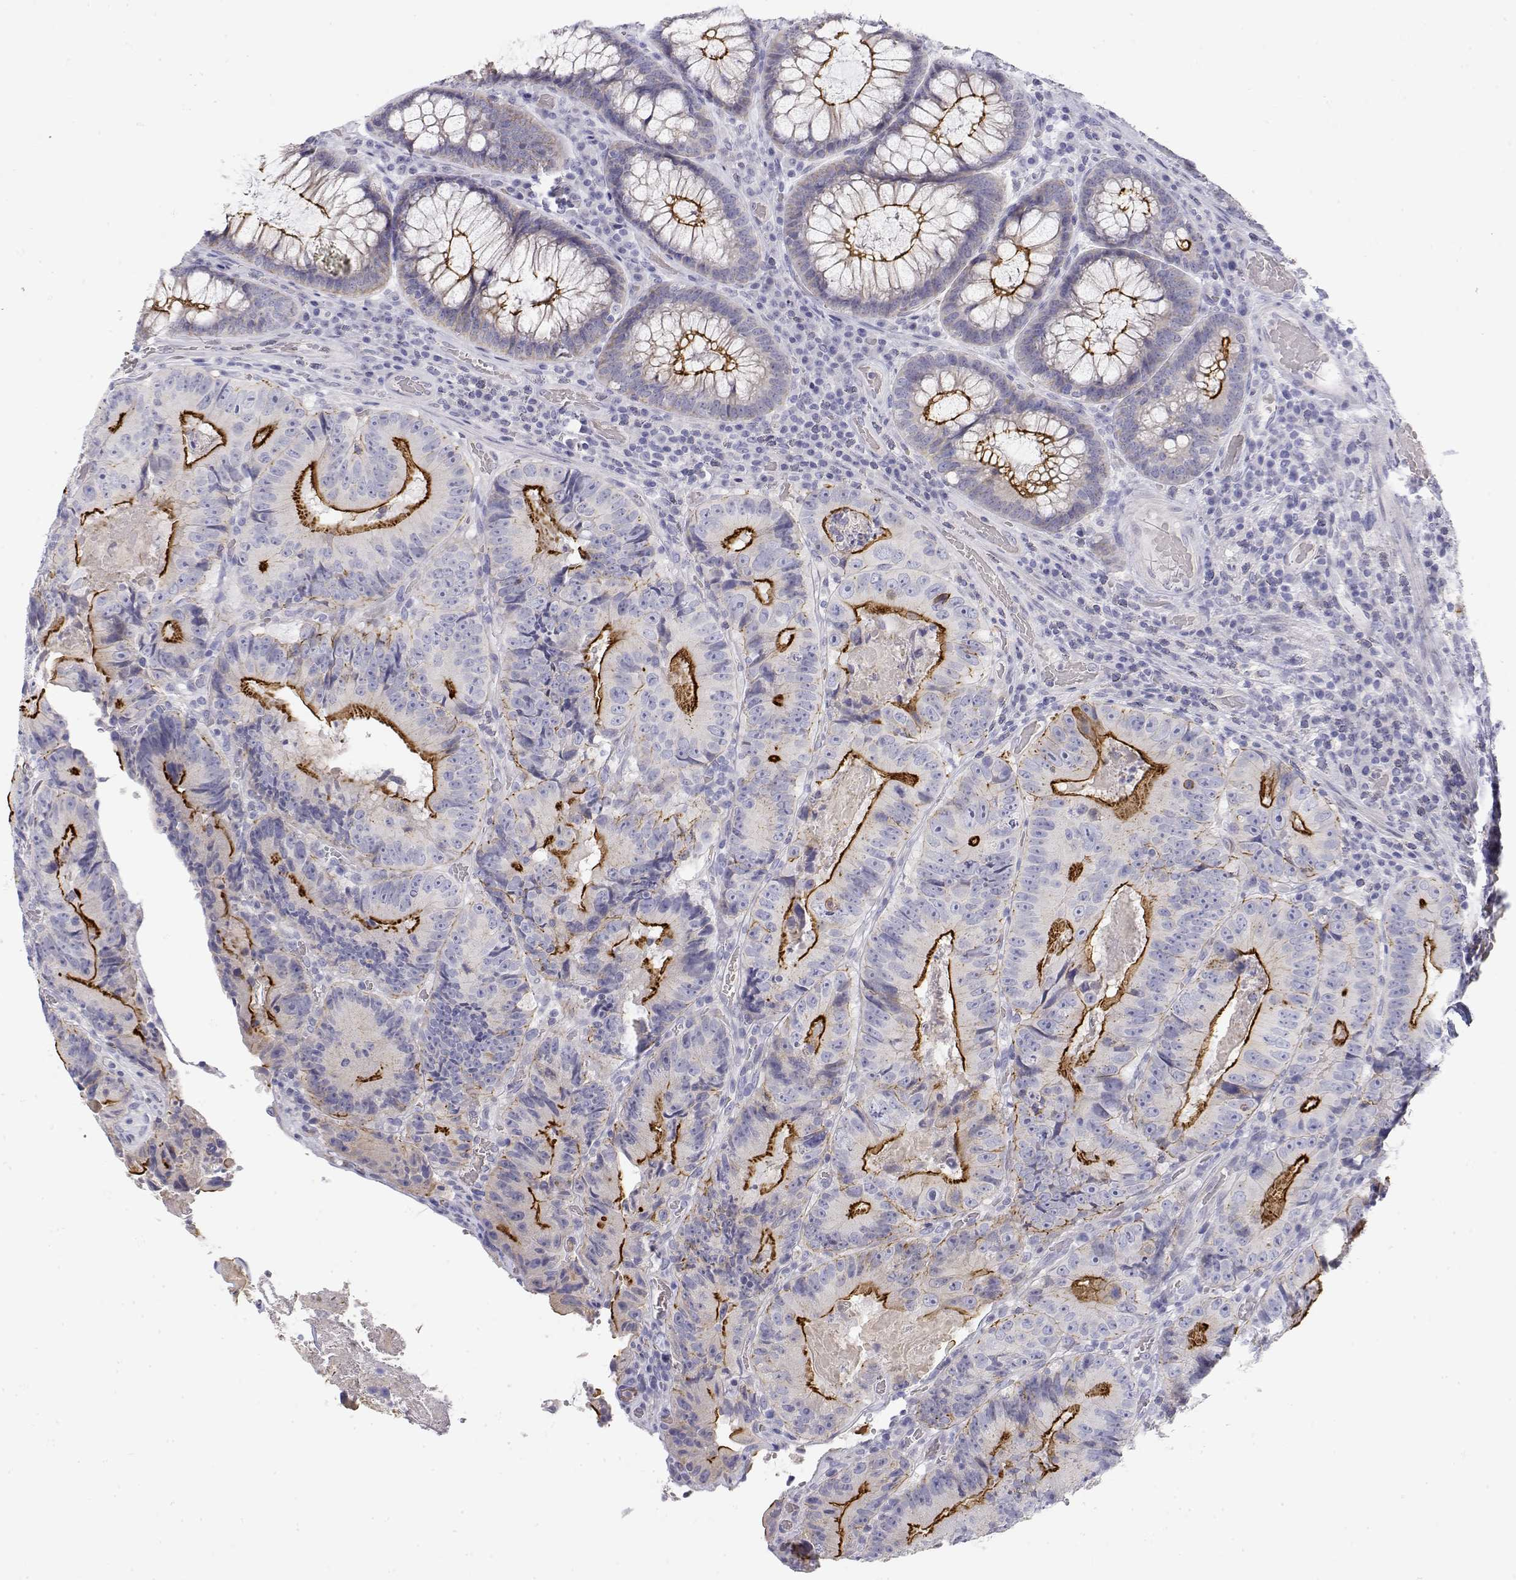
{"staining": {"intensity": "strong", "quantity": "<25%", "location": "cytoplasmic/membranous"}, "tissue": "colorectal cancer", "cell_type": "Tumor cells", "image_type": "cancer", "snomed": [{"axis": "morphology", "description": "Adenocarcinoma, NOS"}, {"axis": "topography", "description": "Colon"}], "caption": "DAB (3,3'-diaminobenzidine) immunohistochemical staining of human adenocarcinoma (colorectal) exhibits strong cytoplasmic/membranous protein expression in about <25% of tumor cells.", "gene": "MISP", "patient": {"sex": "female", "age": 86}}